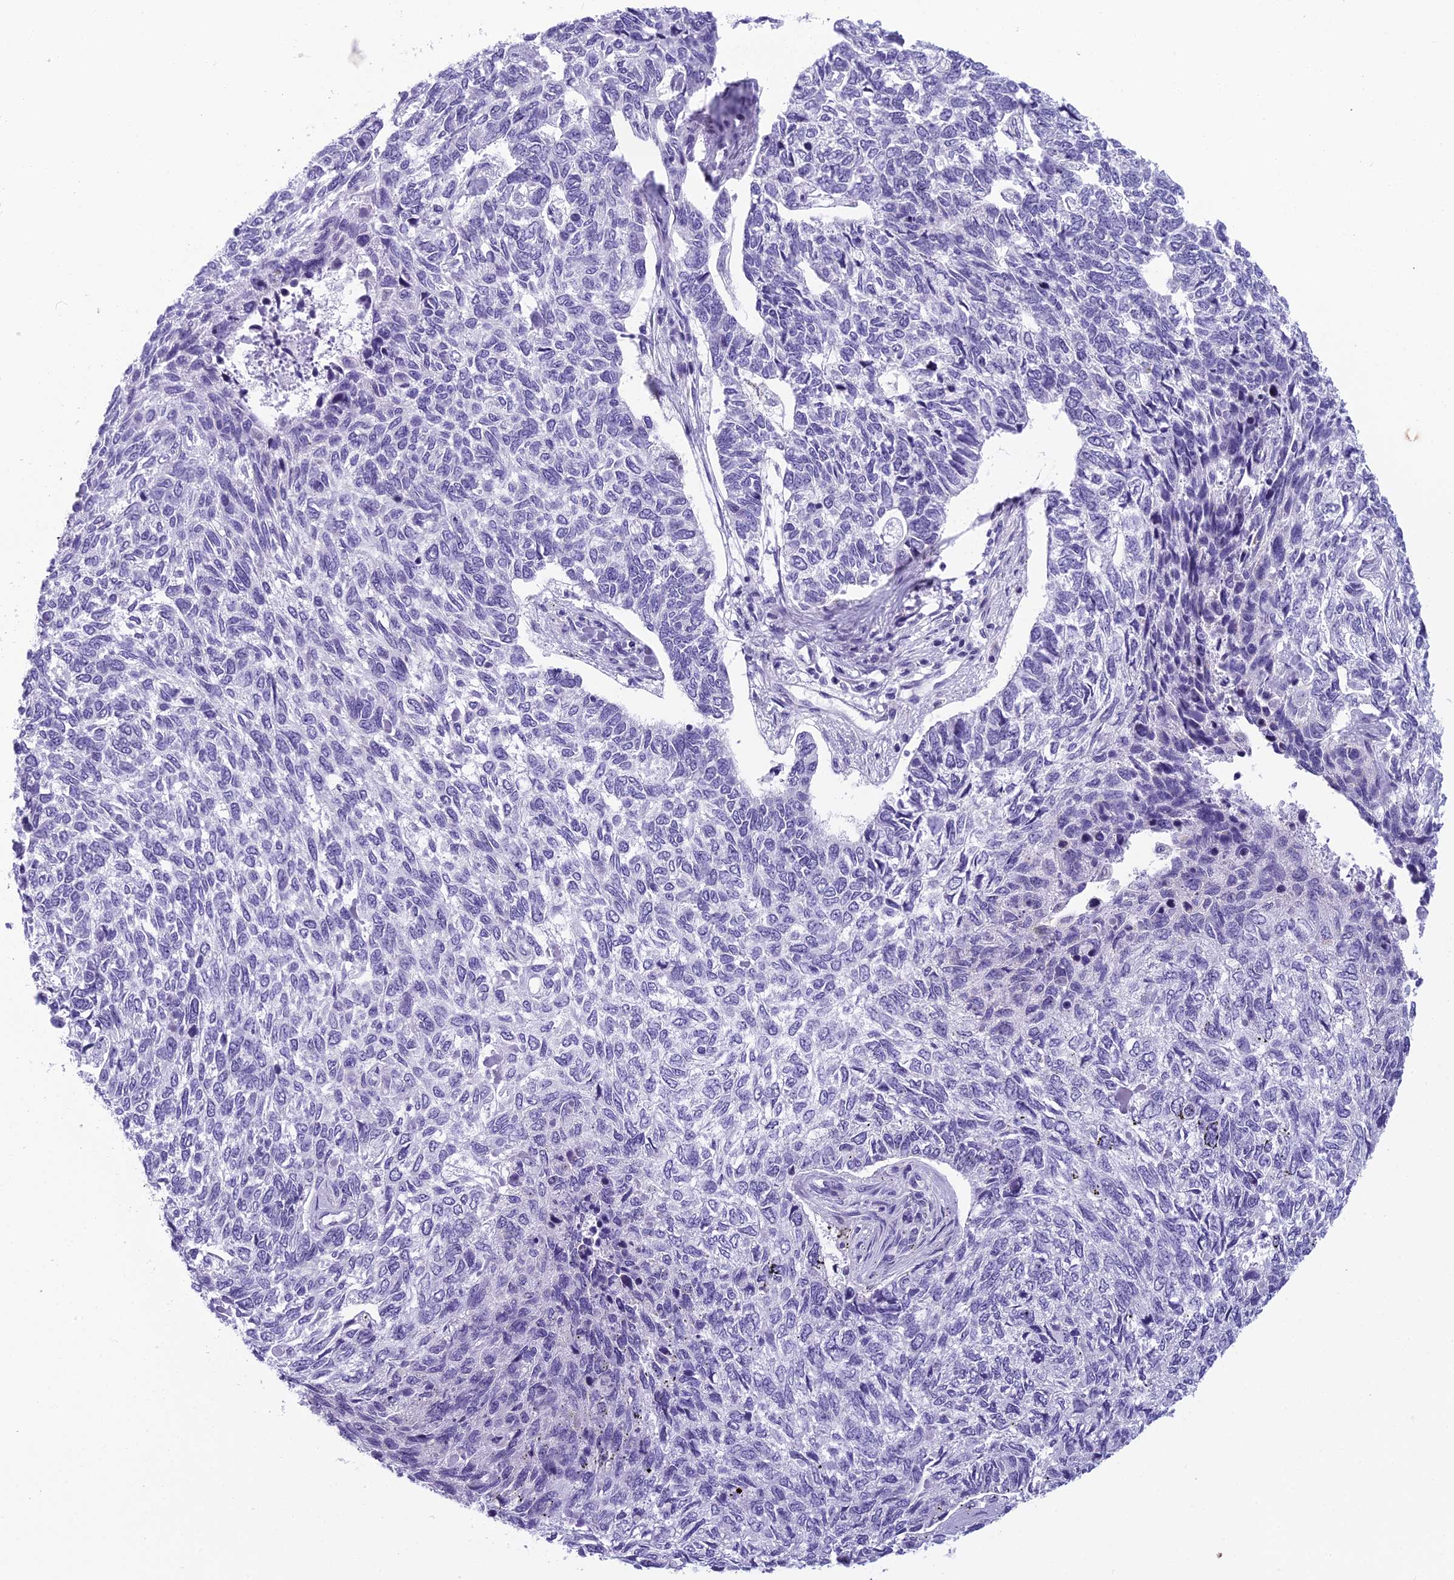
{"staining": {"intensity": "negative", "quantity": "none", "location": "none"}, "tissue": "skin cancer", "cell_type": "Tumor cells", "image_type": "cancer", "snomed": [{"axis": "morphology", "description": "Basal cell carcinoma"}, {"axis": "topography", "description": "Skin"}], "caption": "Skin cancer was stained to show a protein in brown. There is no significant staining in tumor cells.", "gene": "ENSG00000188897", "patient": {"sex": "female", "age": 65}}